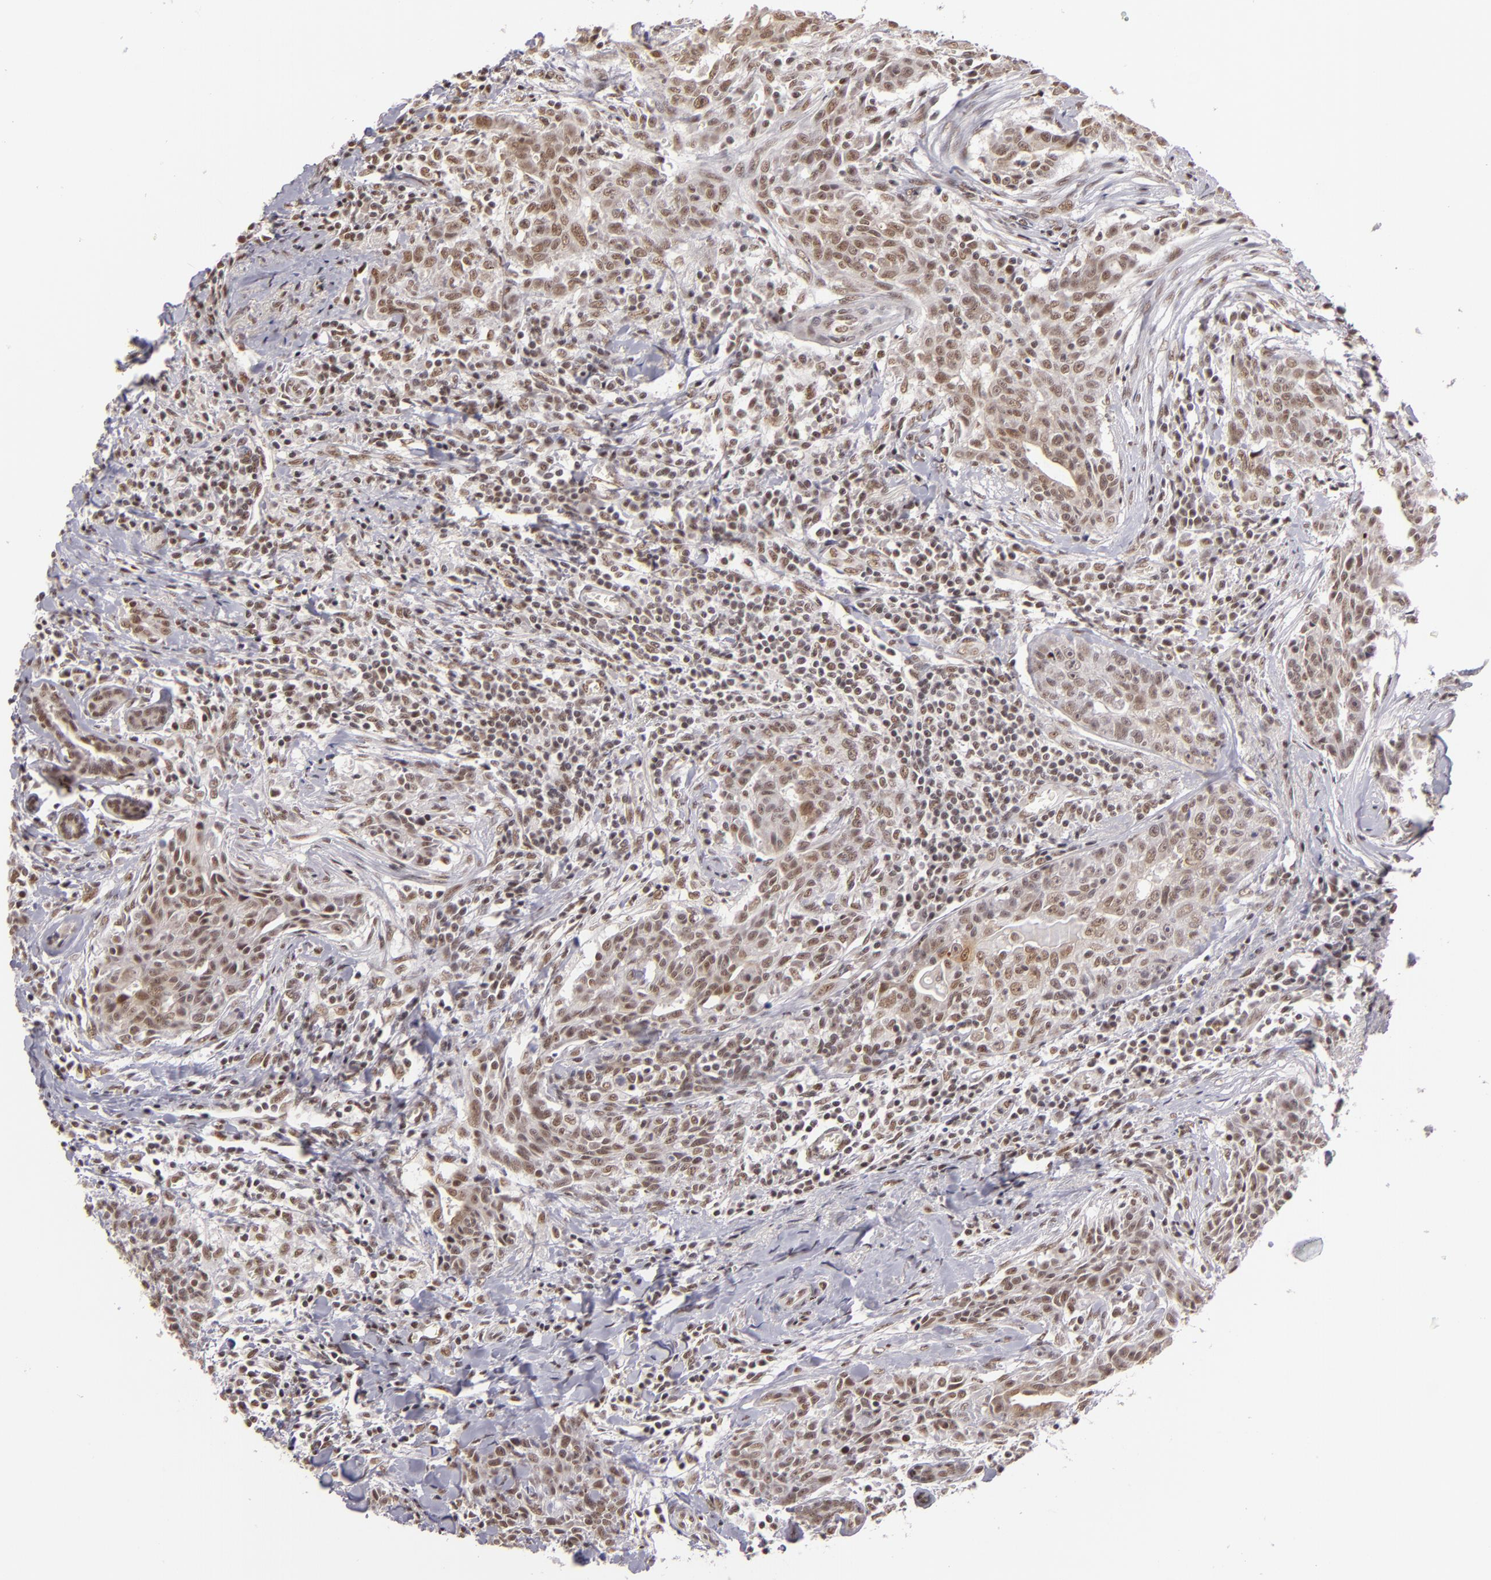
{"staining": {"intensity": "moderate", "quantity": ">75%", "location": "nuclear"}, "tissue": "breast cancer", "cell_type": "Tumor cells", "image_type": "cancer", "snomed": [{"axis": "morphology", "description": "Duct carcinoma"}, {"axis": "topography", "description": "Breast"}], "caption": "Moderate nuclear positivity is appreciated in approximately >75% of tumor cells in intraductal carcinoma (breast).", "gene": "INTS6", "patient": {"sex": "female", "age": 50}}